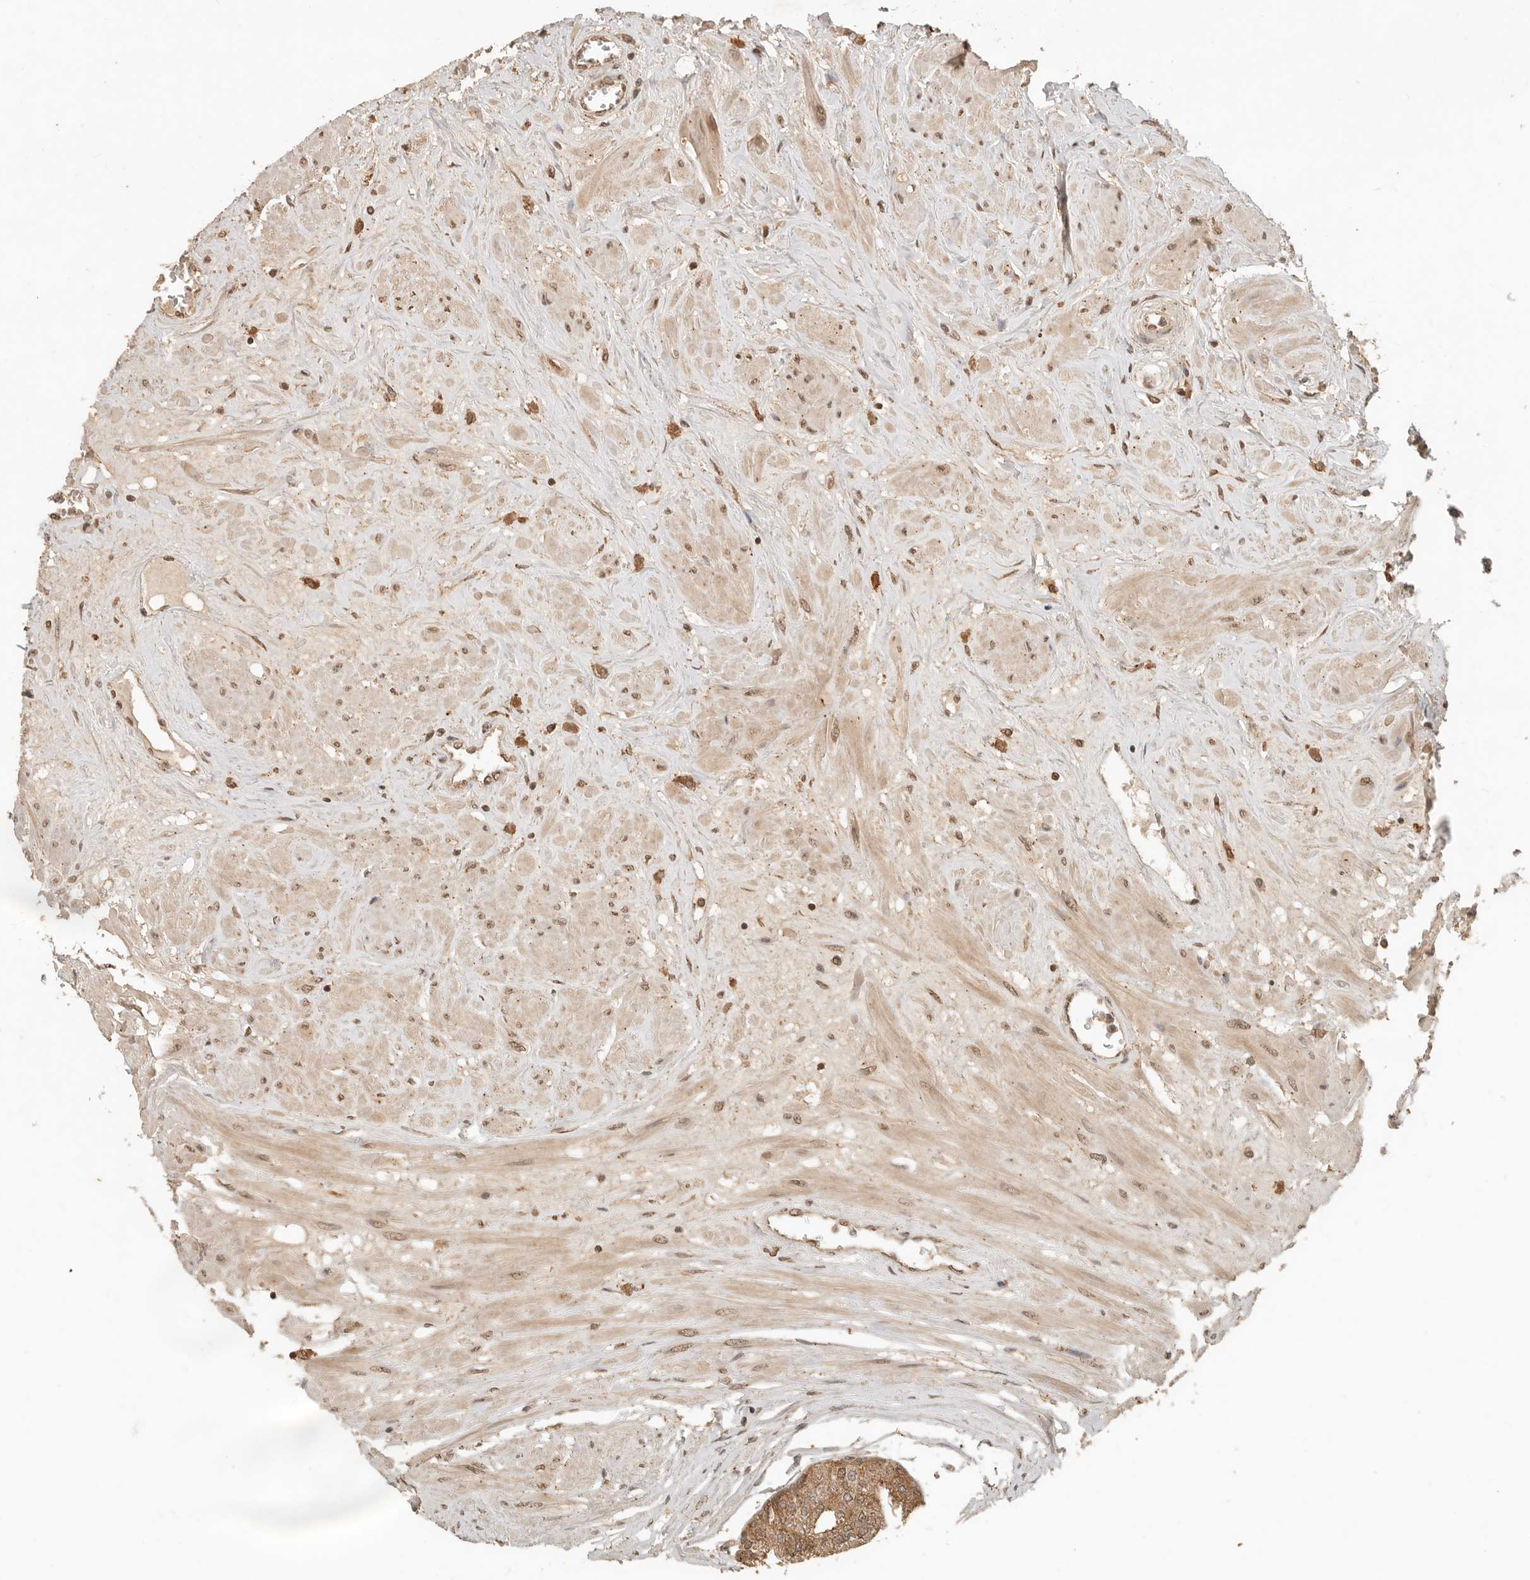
{"staining": {"intensity": "moderate", "quantity": ">75%", "location": "cytoplasmic/membranous"}, "tissue": "seminal vesicle", "cell_type": "Glandular cells", "image_type": "normal", "snomed": [{"axis": "morphology", "description": "Normal tissue, NOS"}, {"axis": "topography", "description": "Prostate"}, {"axis": "topography", "description": "Seminal veicle"}], "caption": "Seminal vesicle stained for a protein shows moderate cytoplasmic/membranous positivity in glandular cells. Using DAB (3,3'-diaminobenzidine) (brown) and hematoxylin (blue) stains, captured at high magnification using brightfield microscopy.", "gene": "LMO4", "patient": {"sex": "male", "age": 60}}